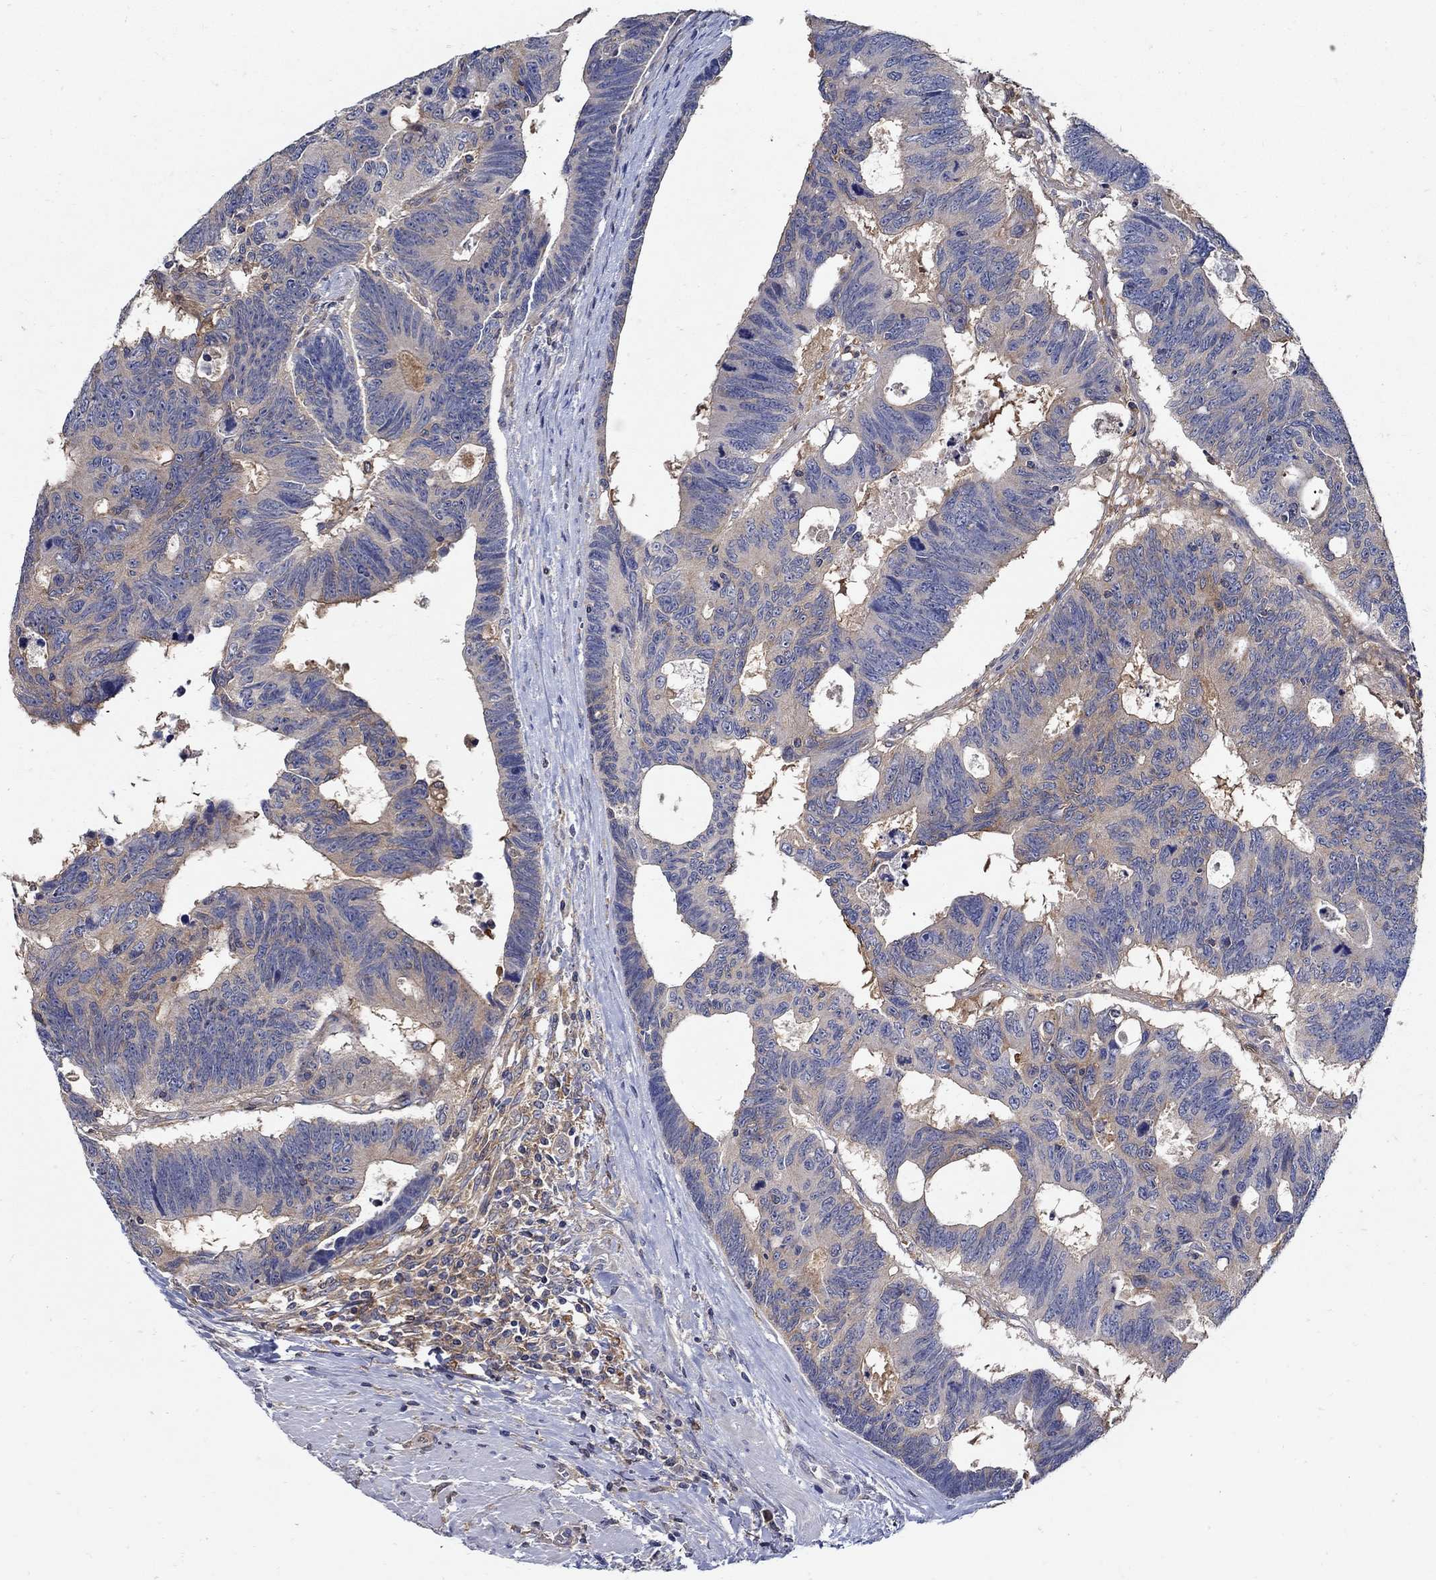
{"staining": {"intensity": "moderate", "quantity": "<25%", "location": "cytoplasmic/membranous"}, "tissue": "colorectal cancer", "cell_type": "Tumor cells", "image_type": "cancer", "snomed": [{"axis": "morphology", "description": "Adenocarcinoma, NOS"}, {"axis": "topography", "description": "Colon"}], "caption": "Immunohistochemistry (IHC) (DAB (3,3'-diaminobenzidine)) staining of colorectal cancer (adenocarcinoma) reveals moderate cytoplasmic/membranous protein positivity in about <25% of tumor cells. The staining was performed using DAB (3,3'-diaminobenzidine) to visualize the protein expression in brown, while the nuclei were stained in blue with hematoxylin (Magnification: 20x).", "gene": "MTHFR", "patient": {"sex": "female", "age": 77}}